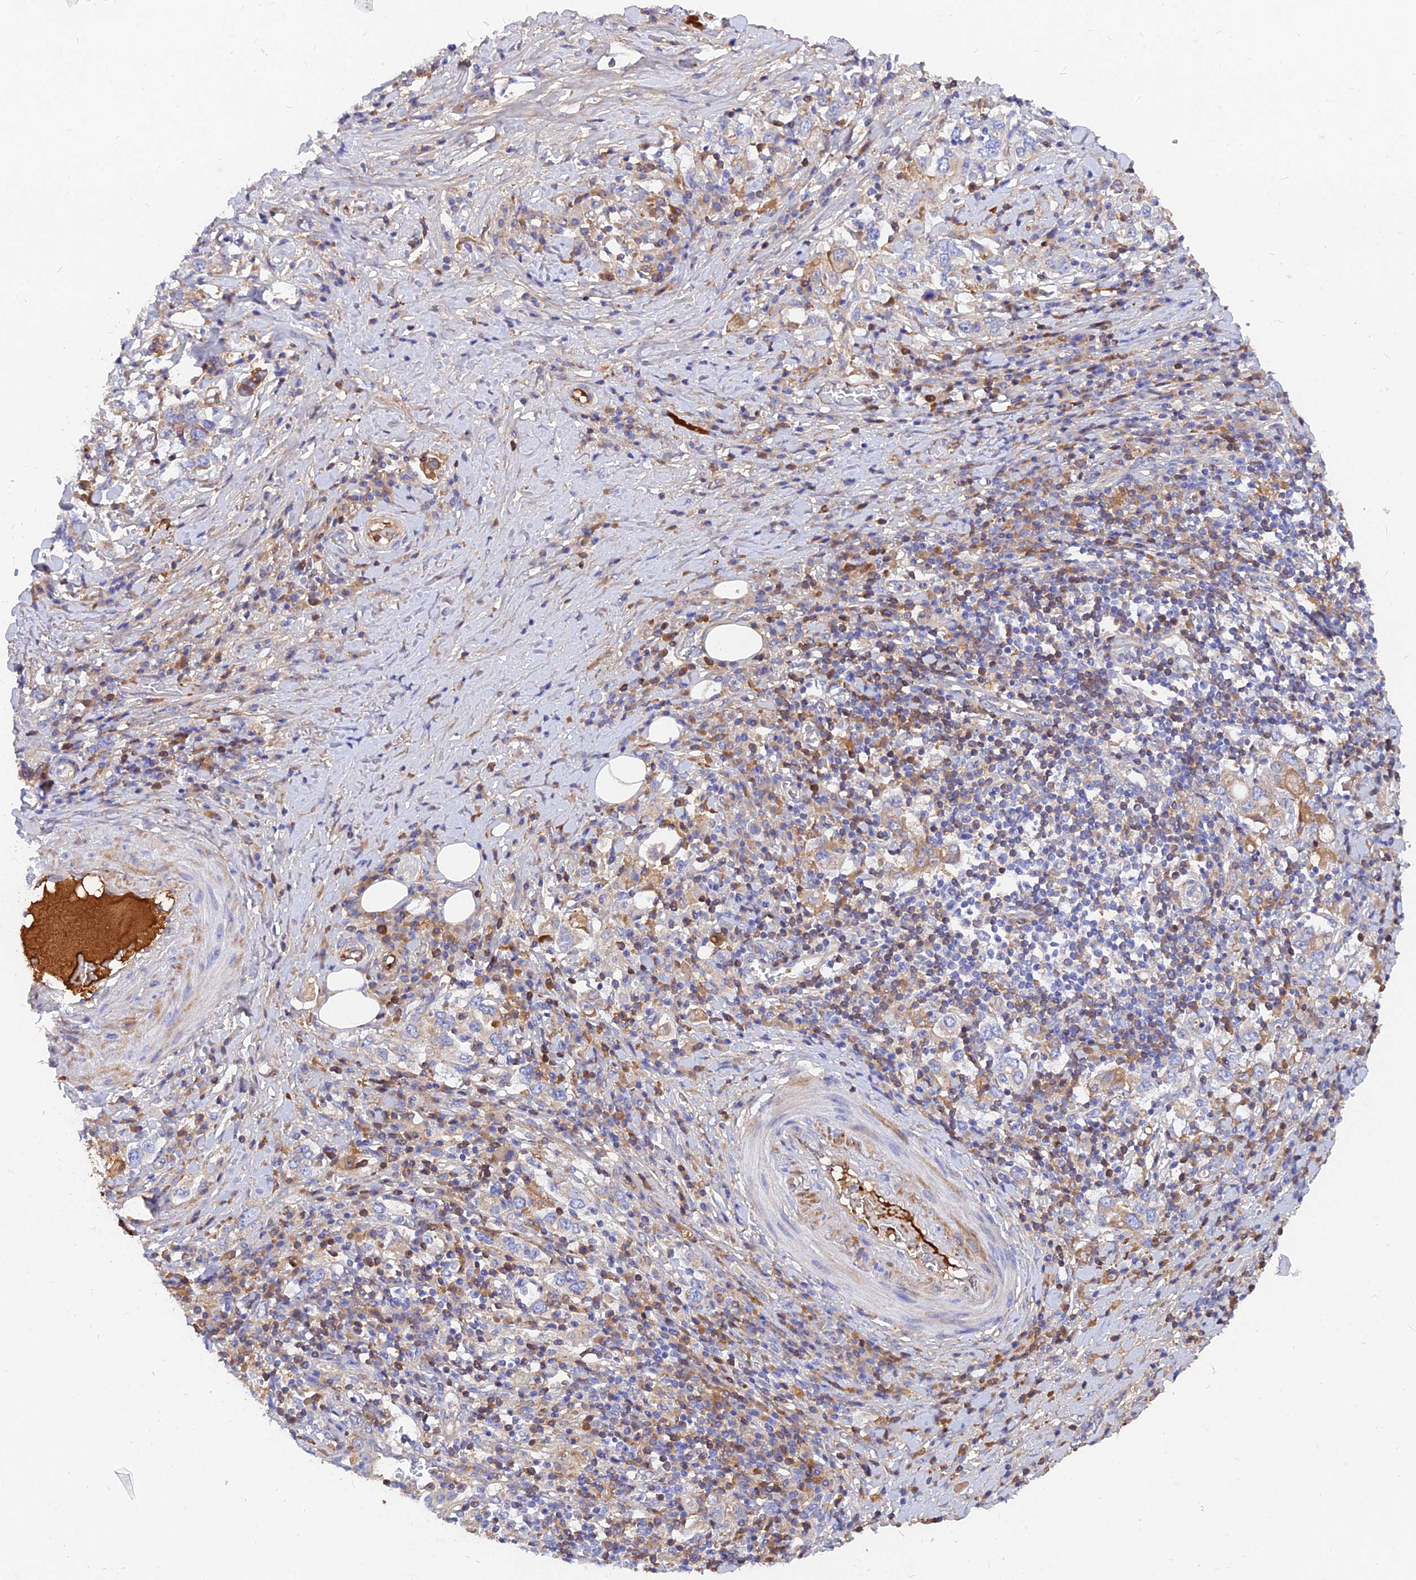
{"staining": {"intensity": "moderate", "quantity": "<25%", "location": "cytoplasmic/membranous"}, "tissue": "stomach cancer", "cell_type": "Tumor cells", "image_type": "cancer", "snomed": [{"axis": "morphology", "description": "Adenocarcinoma, NOS"}, {"axis": "topography", "description": "Stomach, upper"}, {"axis": "topography", "description": "Stomach"}], "caption": "Stomach cancer stained for a protein (brown) shows moderate cytoplasmic/membranous positive positivity in about <25% of tumor cells.", "gene": "MROH1", "patient": {"sex": "male", "age": 62}}